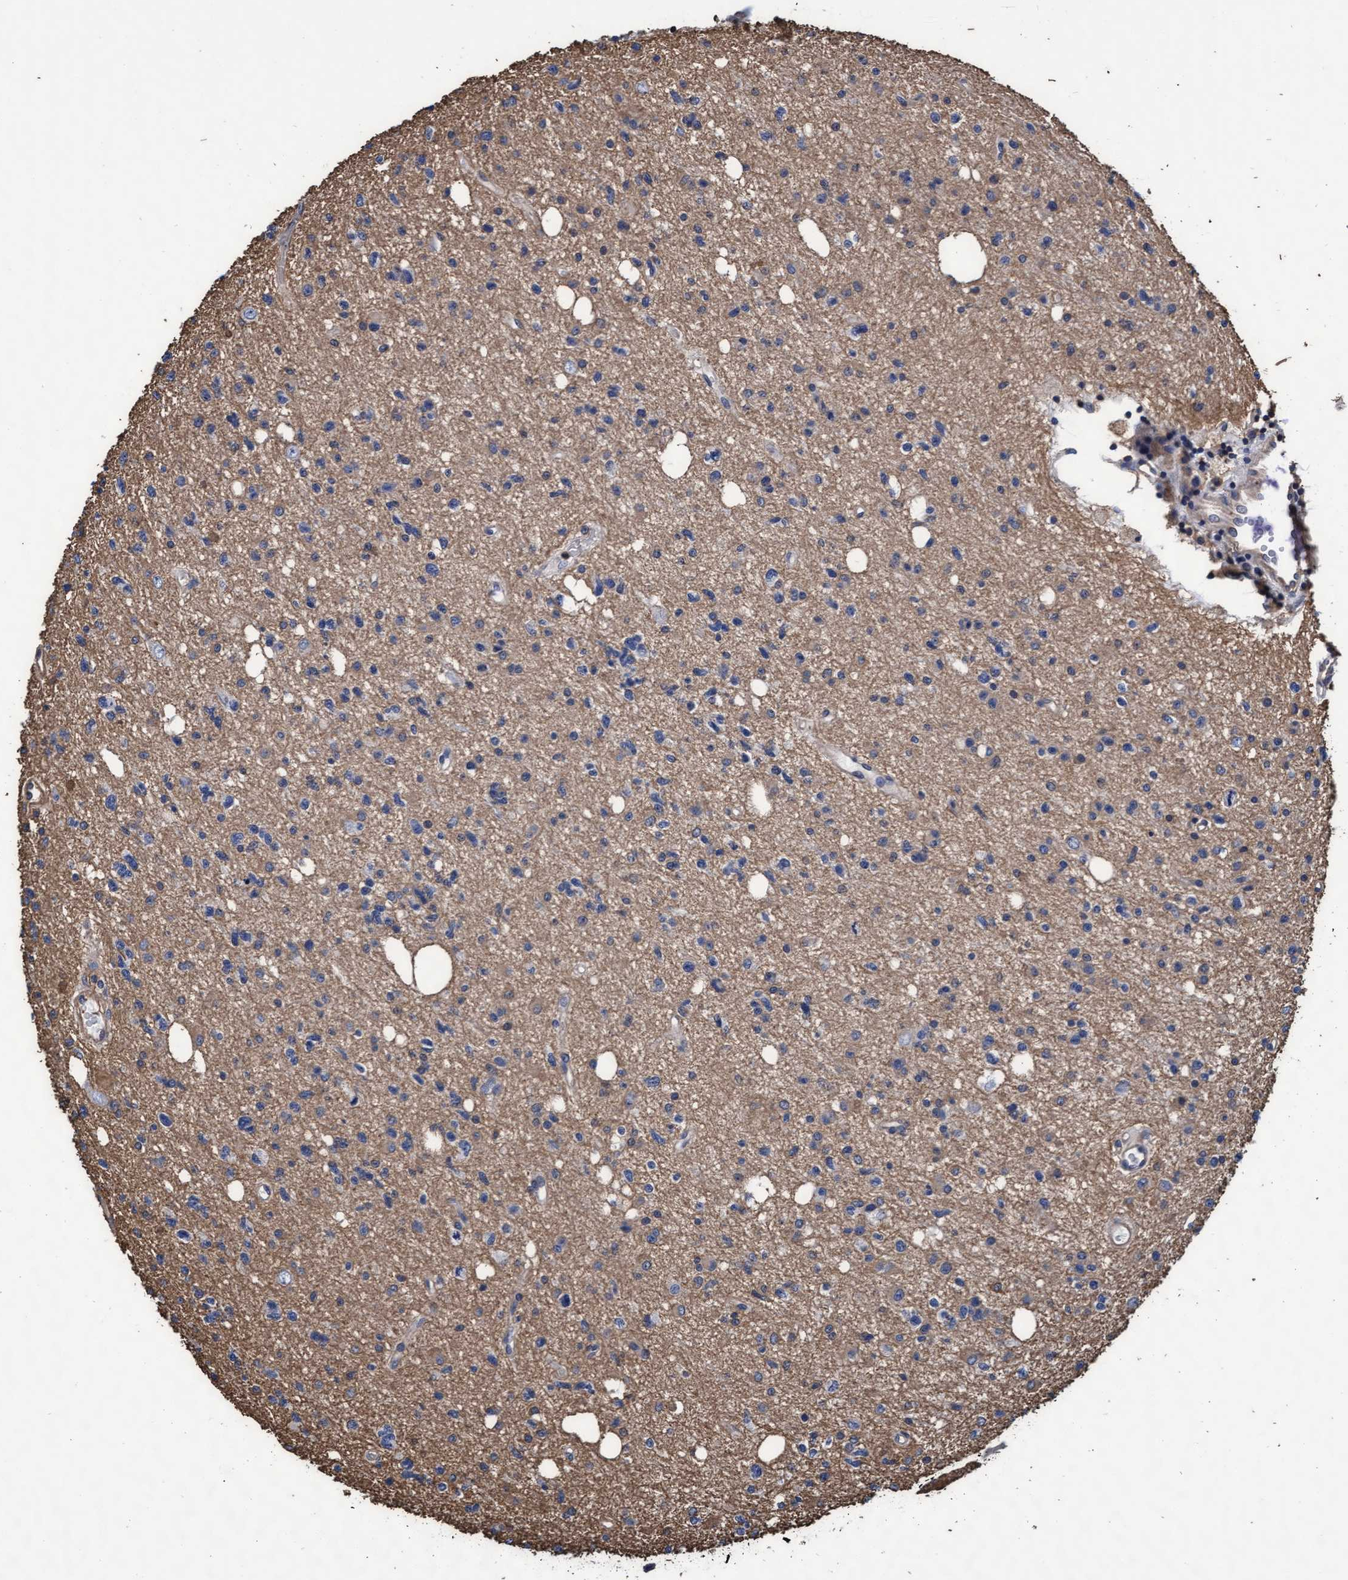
{"staining": {"intensity": "weak", "quantity": "<25%", "location": "cytoplasmic/membranous"}, "tissue": "glioma", "cell_type": "Tumor cells", "image_type": "cancer", "snomed": [{"axis": "morphology", "description": "Glioma, malignant, High grade"}, {"axis": "topography", "description": "Brain"}], "caption": "Glioma was stained to show a protein in brown. There is no significant positivity in tumor cells.", "gene": "GRHPR", "patient": {"sex": "female", "age": 62}}